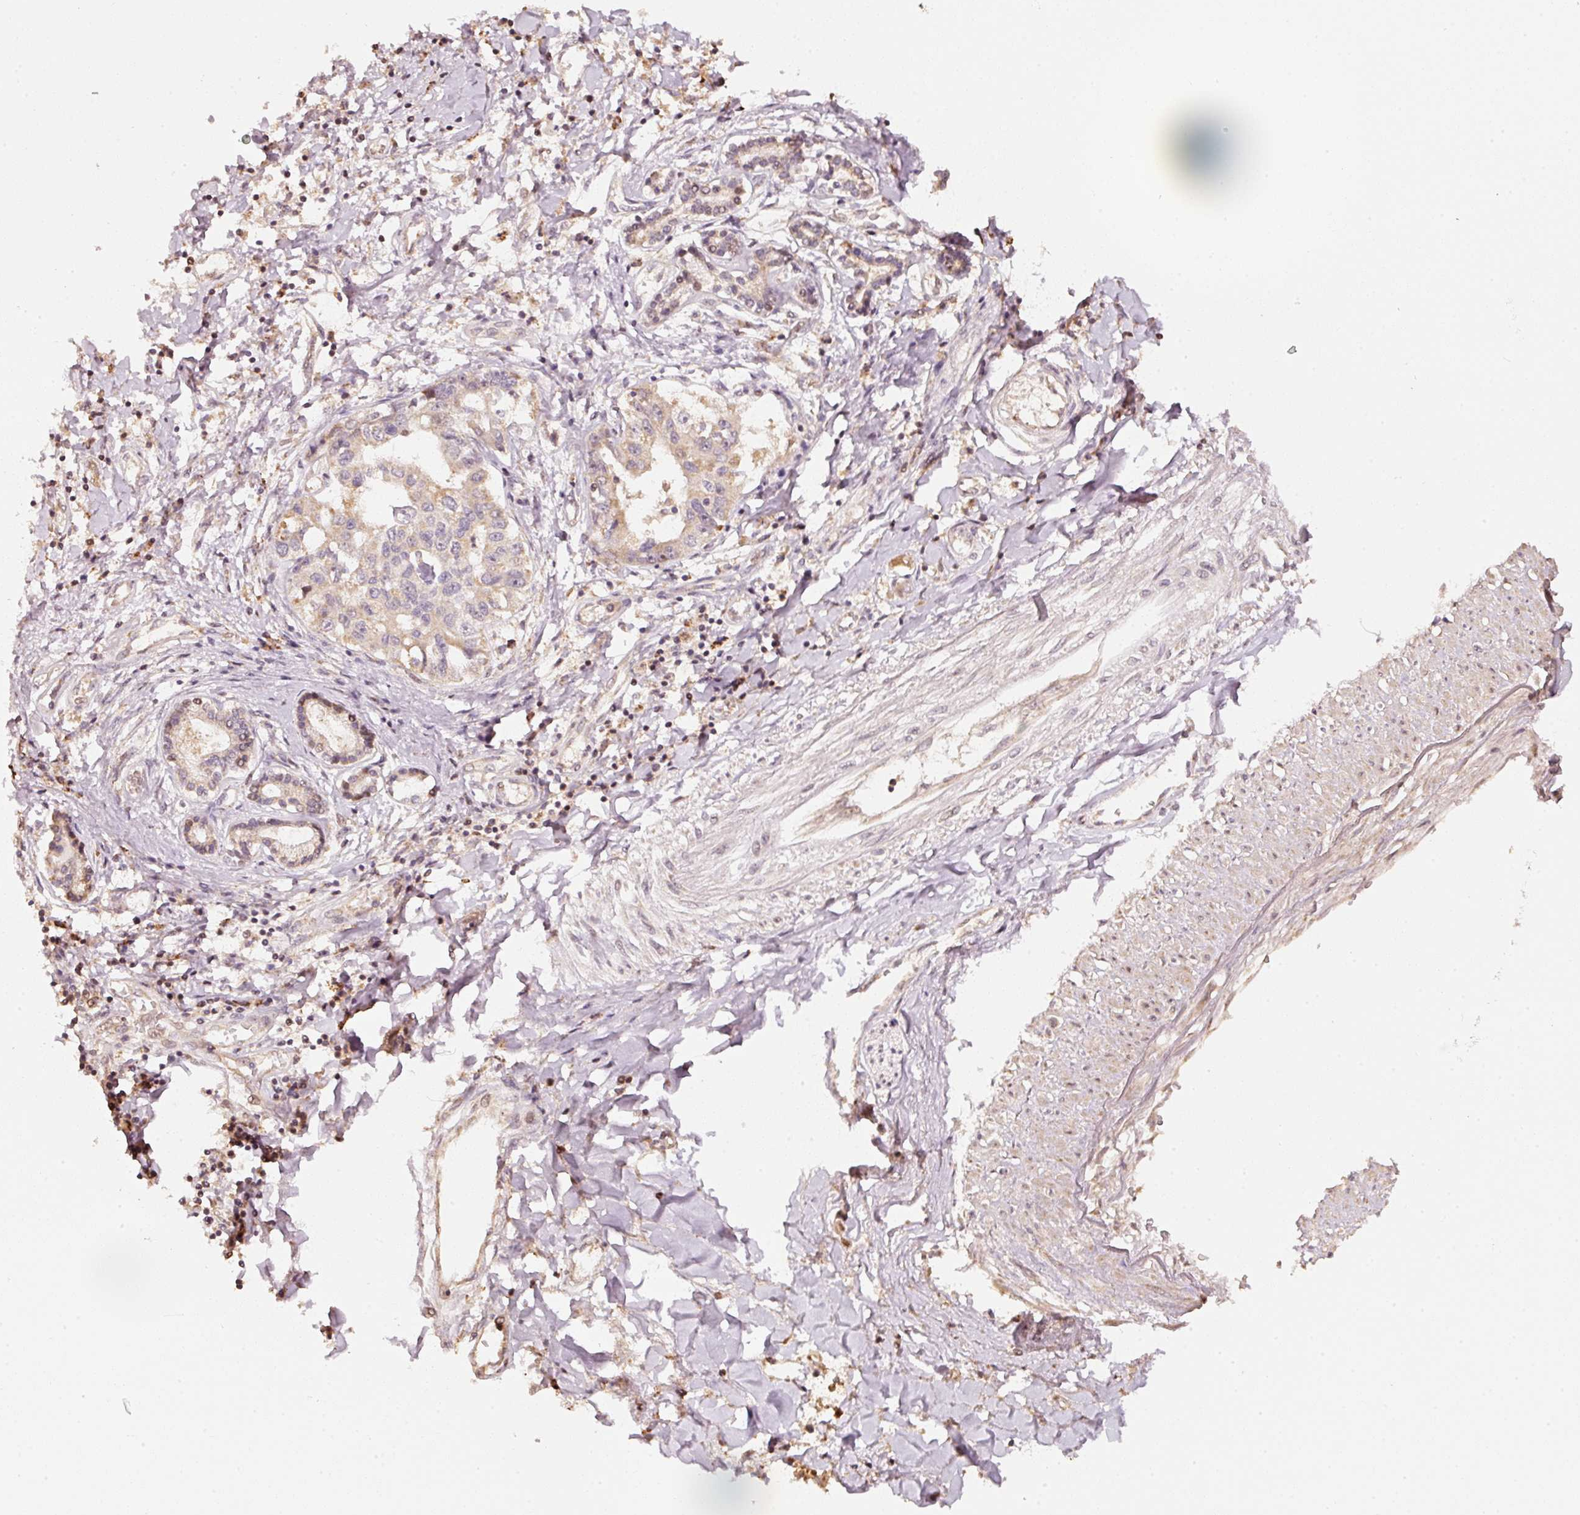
{"staining": {"intensity": "weak", "quantity": "<25%", "location": "cytoplasmic/membranous"}, "tissue": "liver cancer", "cell_type": "Tumor cells", "image_type": "cancer", "snomed": [{"axis": "morphology", "description": "Cholangiocarcinoma"}, {"axis": "topography", "description": "Liver"}], "caption": "Human liver cancer stained for a protein using IHC shows no positivity in tumor cells.", "gene": "RAB35", "patient": {"sex": "male", "age": 59}}